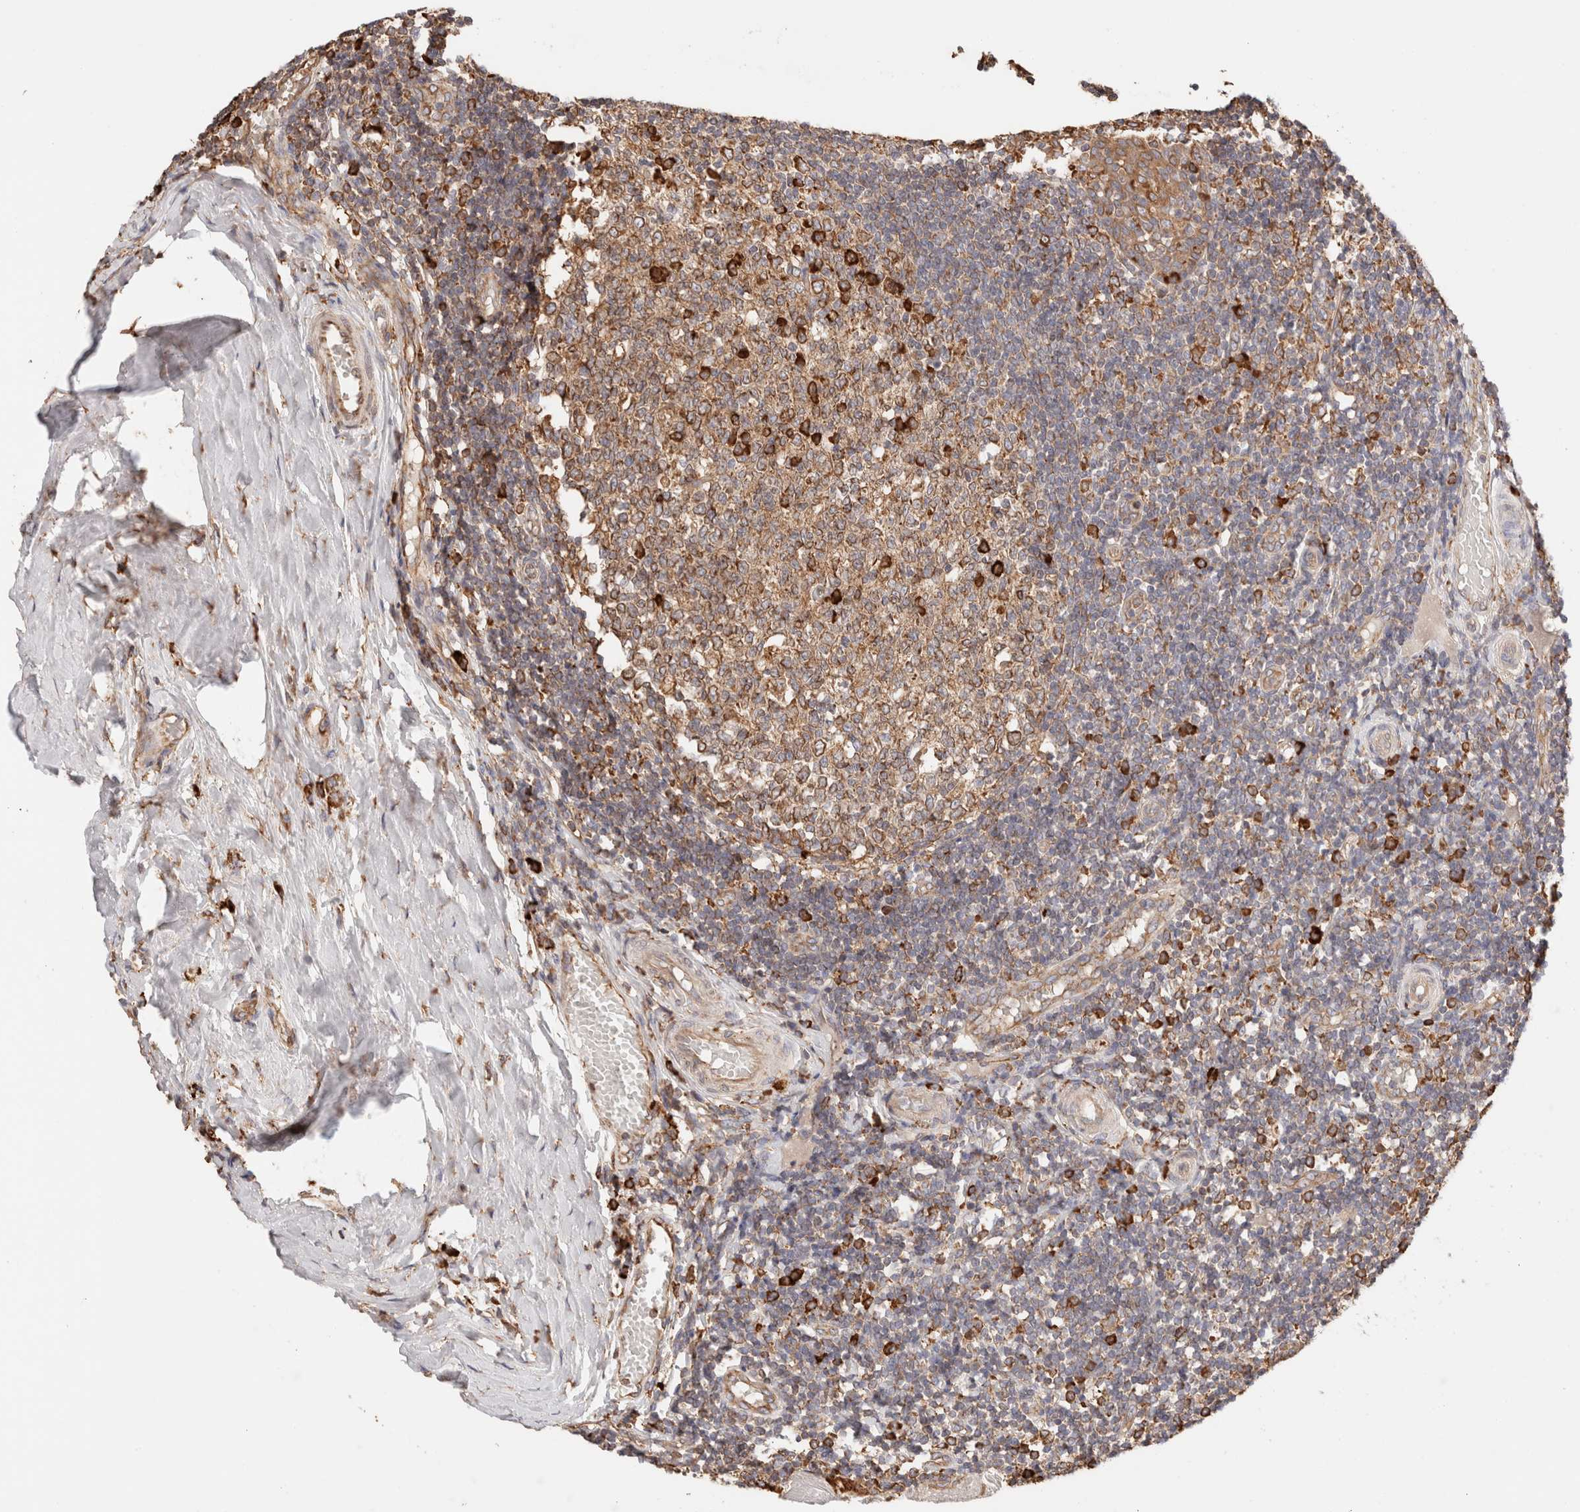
{"staining": {"intensity": "strong", "quantity": "25%-75%", "location": "cytoplasmic/membranous"}, "tissue": "tonsil", "cell_type": "Germinal center cells", "image_type": "normal", "snomed": [{"axis": "morphology", "description": "Normal tissue, NOS"}, {"axis": "topography", "description": "Tonsil"}], "caption": "Tonsil stained with IHC shows strong cytoplasmic/membranous expression in about 25%-75% of germinal center cells.", "gene": "FER", "patient": {"sex": "female", "age": 19}}